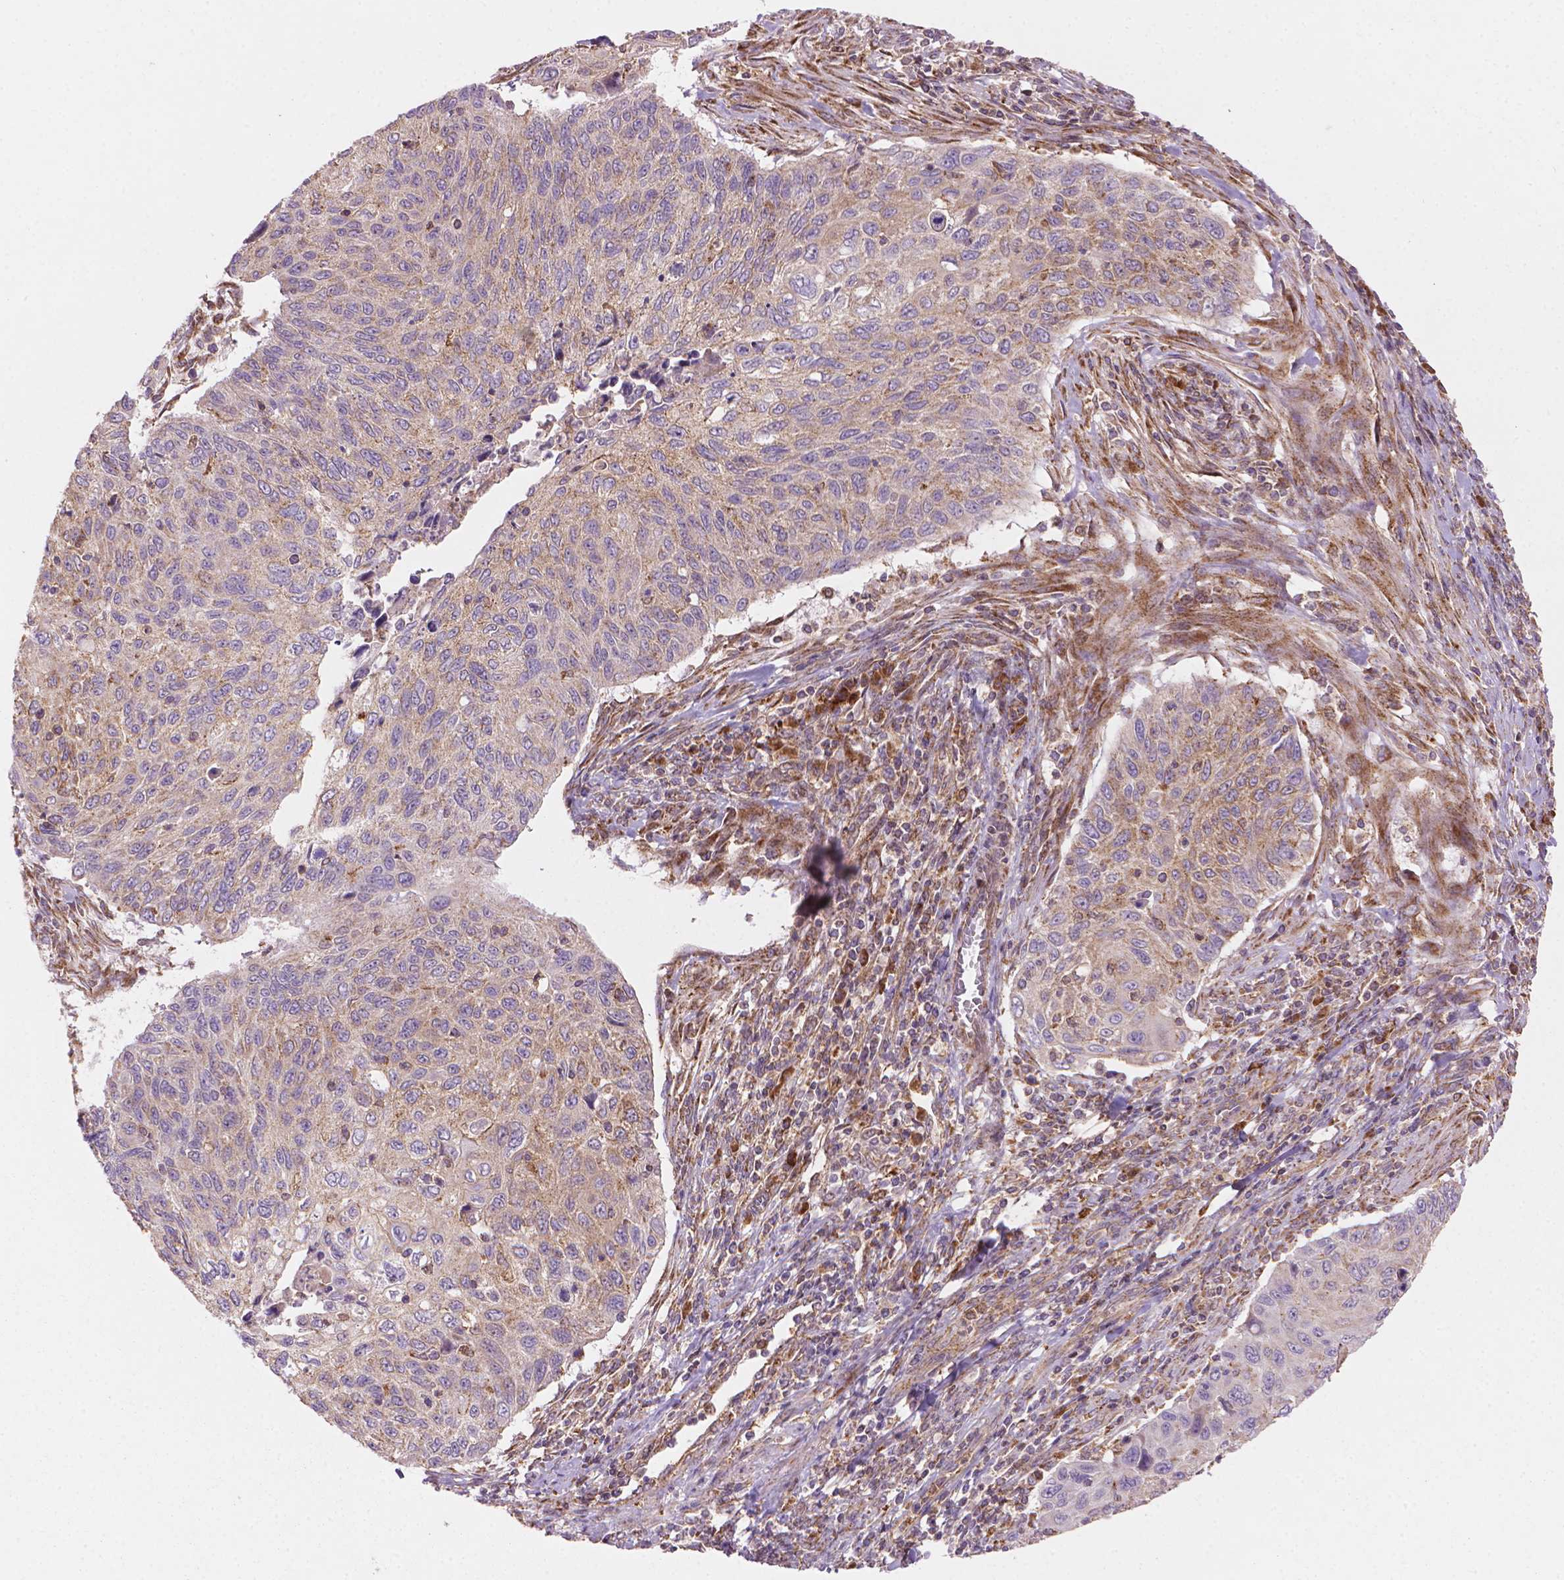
{"staining": {"intensity": "weak", "quantity": "<25%", "location": "cytoplasmic/membranous"}, "tissue": "cervical cancer", "cell_type": "Tumor cells", "image_type": "cancer", "snomed": [{"axis": "morphology", "description": "Squamous cell carcinoma, NOS"}, {"axis": "topography", "description": "Cervix"}], "caption": "A high-resolution photomicrograph shows immunohistochemistry staining of cervical cancer (squamous cell carcinoma), which reveals no significant staining in tumor cells.", "gene": "VARS2", "patient": {"sex": "female", "age": 70}}